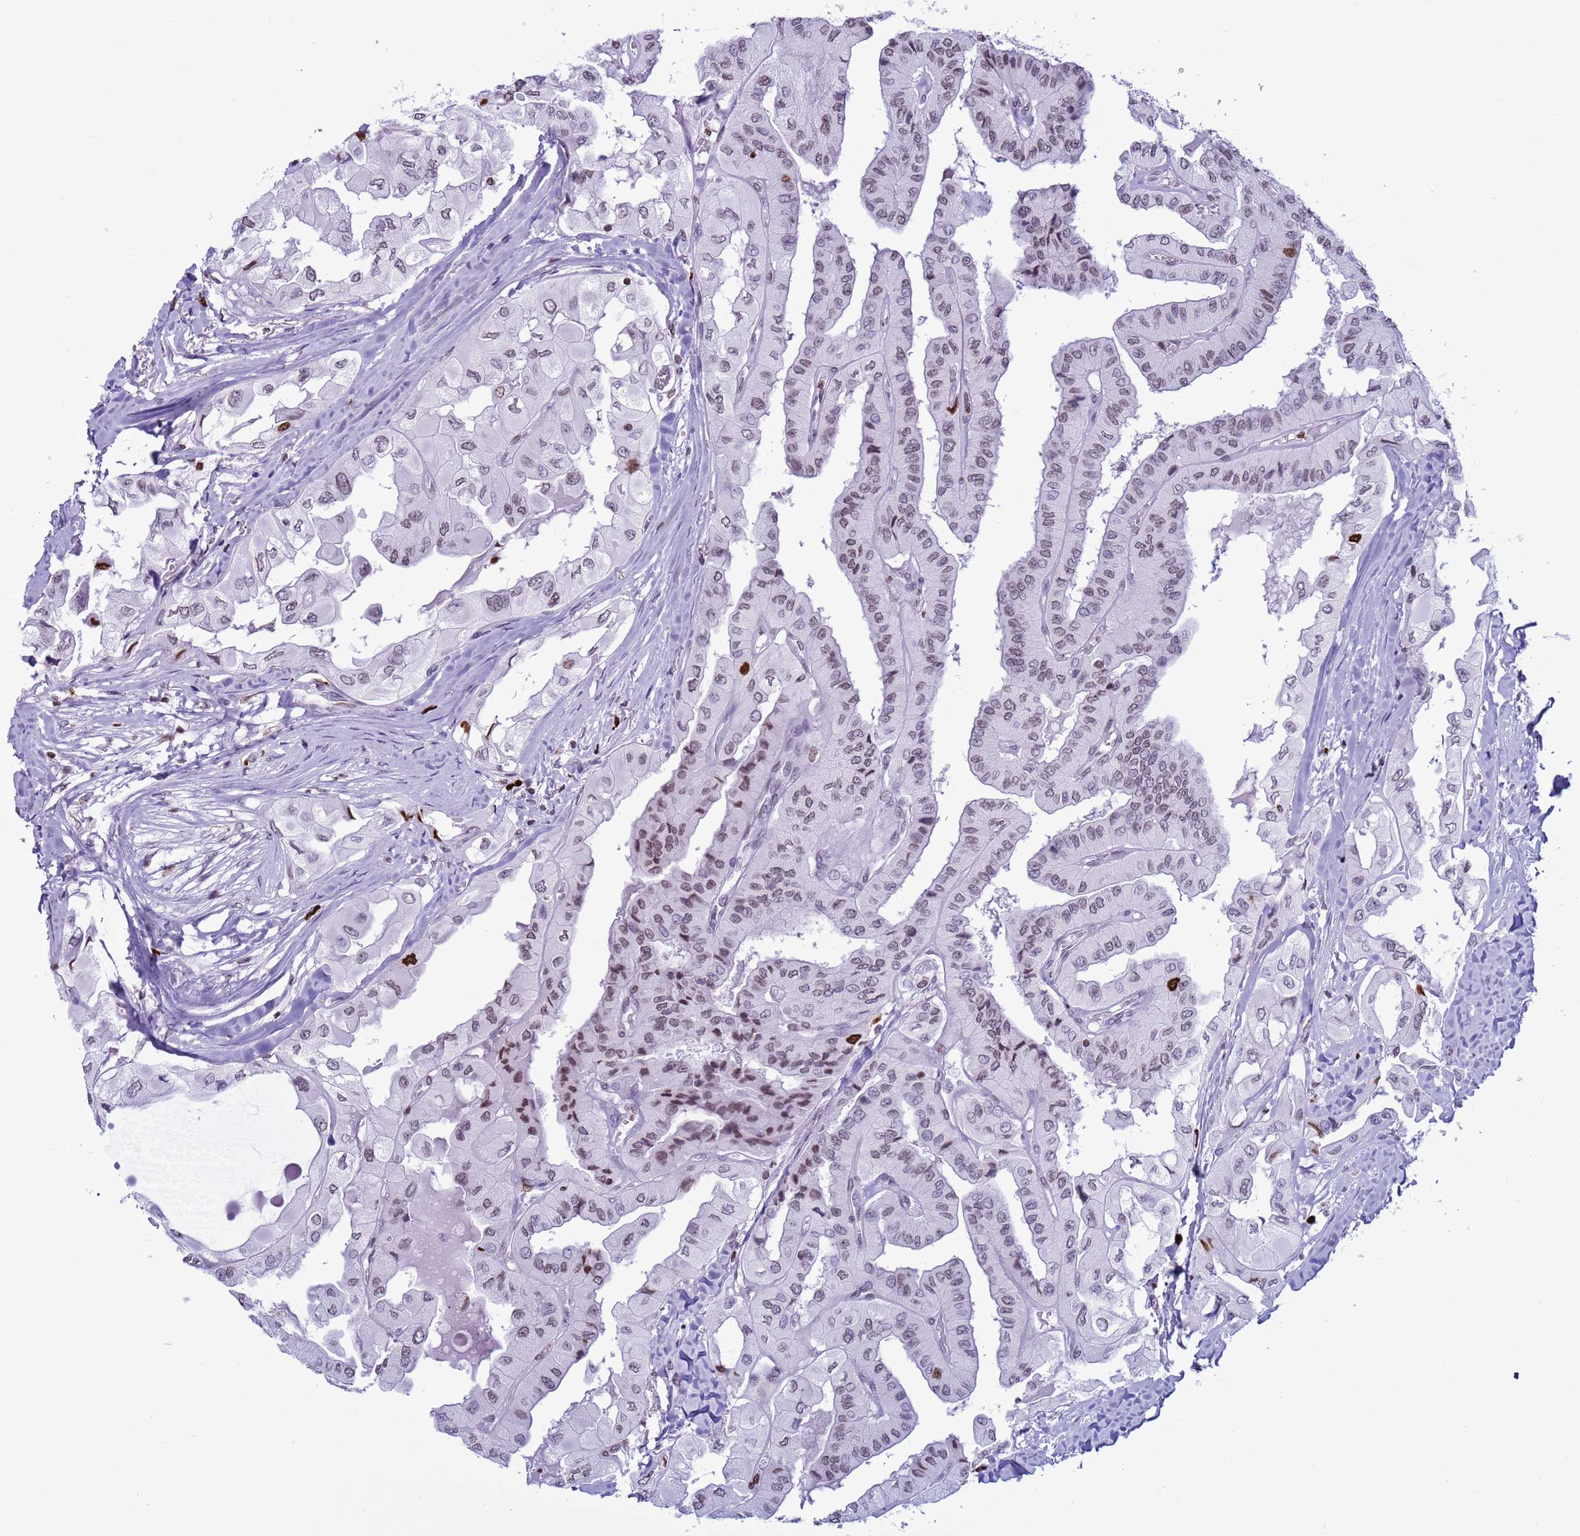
{"staining": {"intensity": "strong", "quantity": "<25%", "location": "nuclear"}, "tissue": "thyroid cancer", "cell_type": "Tumor cells", "image_type": "cancer", "snomed": [{"axis": "morphology", "description": "Normal tissue, NOS"}, {"axis": "morphology", "description": "Papillary adenocarcinoma, NOS"}, {"axis": "topography", "description": "Thyroid gland"}], "caption": "Papillary adenocarcinoma (thyroid) stained with immunohistochemistry (IHC) demonstrates strong nuclear expression in approximately <25% of tumor cells.", "gene": "H4C8", "patient": {"sex": "female", "age": 59}}